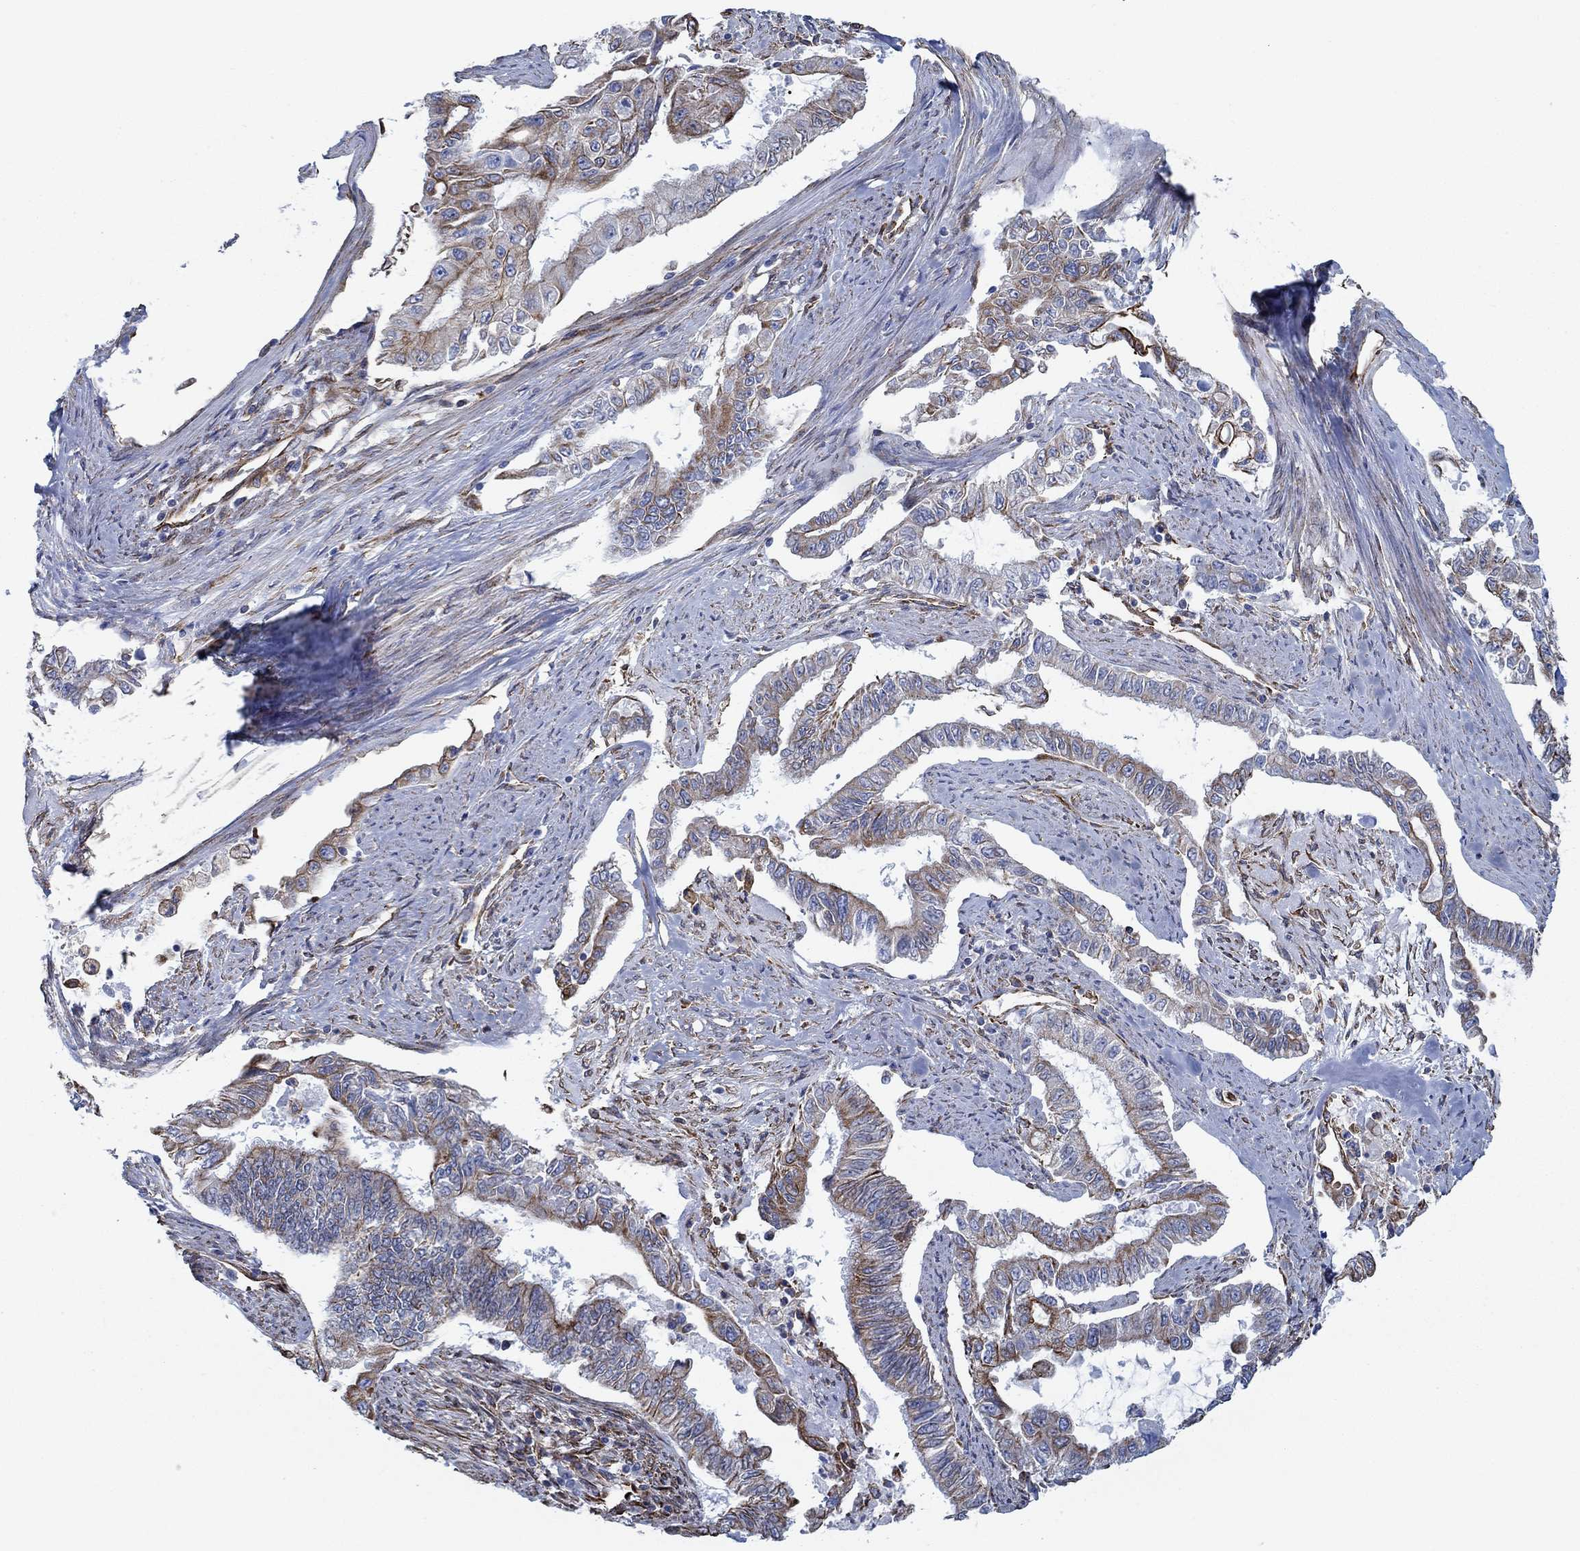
{"staining": {"intensity": "strong", "quantity": "25%-75%", "location": "cytoplasmic/membranous"}, "tissue": "endometrial cancer", "cell_type": "Tumor cells", "image_type": "cancer", "snomed": [{"axis": "morphology", "description": "Adenocarcinoma, NOS"}, {"axis": "topography", "description": "Uterus"}], "caption": "Immunohistochemical staining of human endometrial cancer (adenocarcinoma) shows high levels of strong cytoplasmic/membranous positivity in about 25%-75% of tumor cells.", "gene": "STC2", "patient": {"sex": "female", "age": 59}}